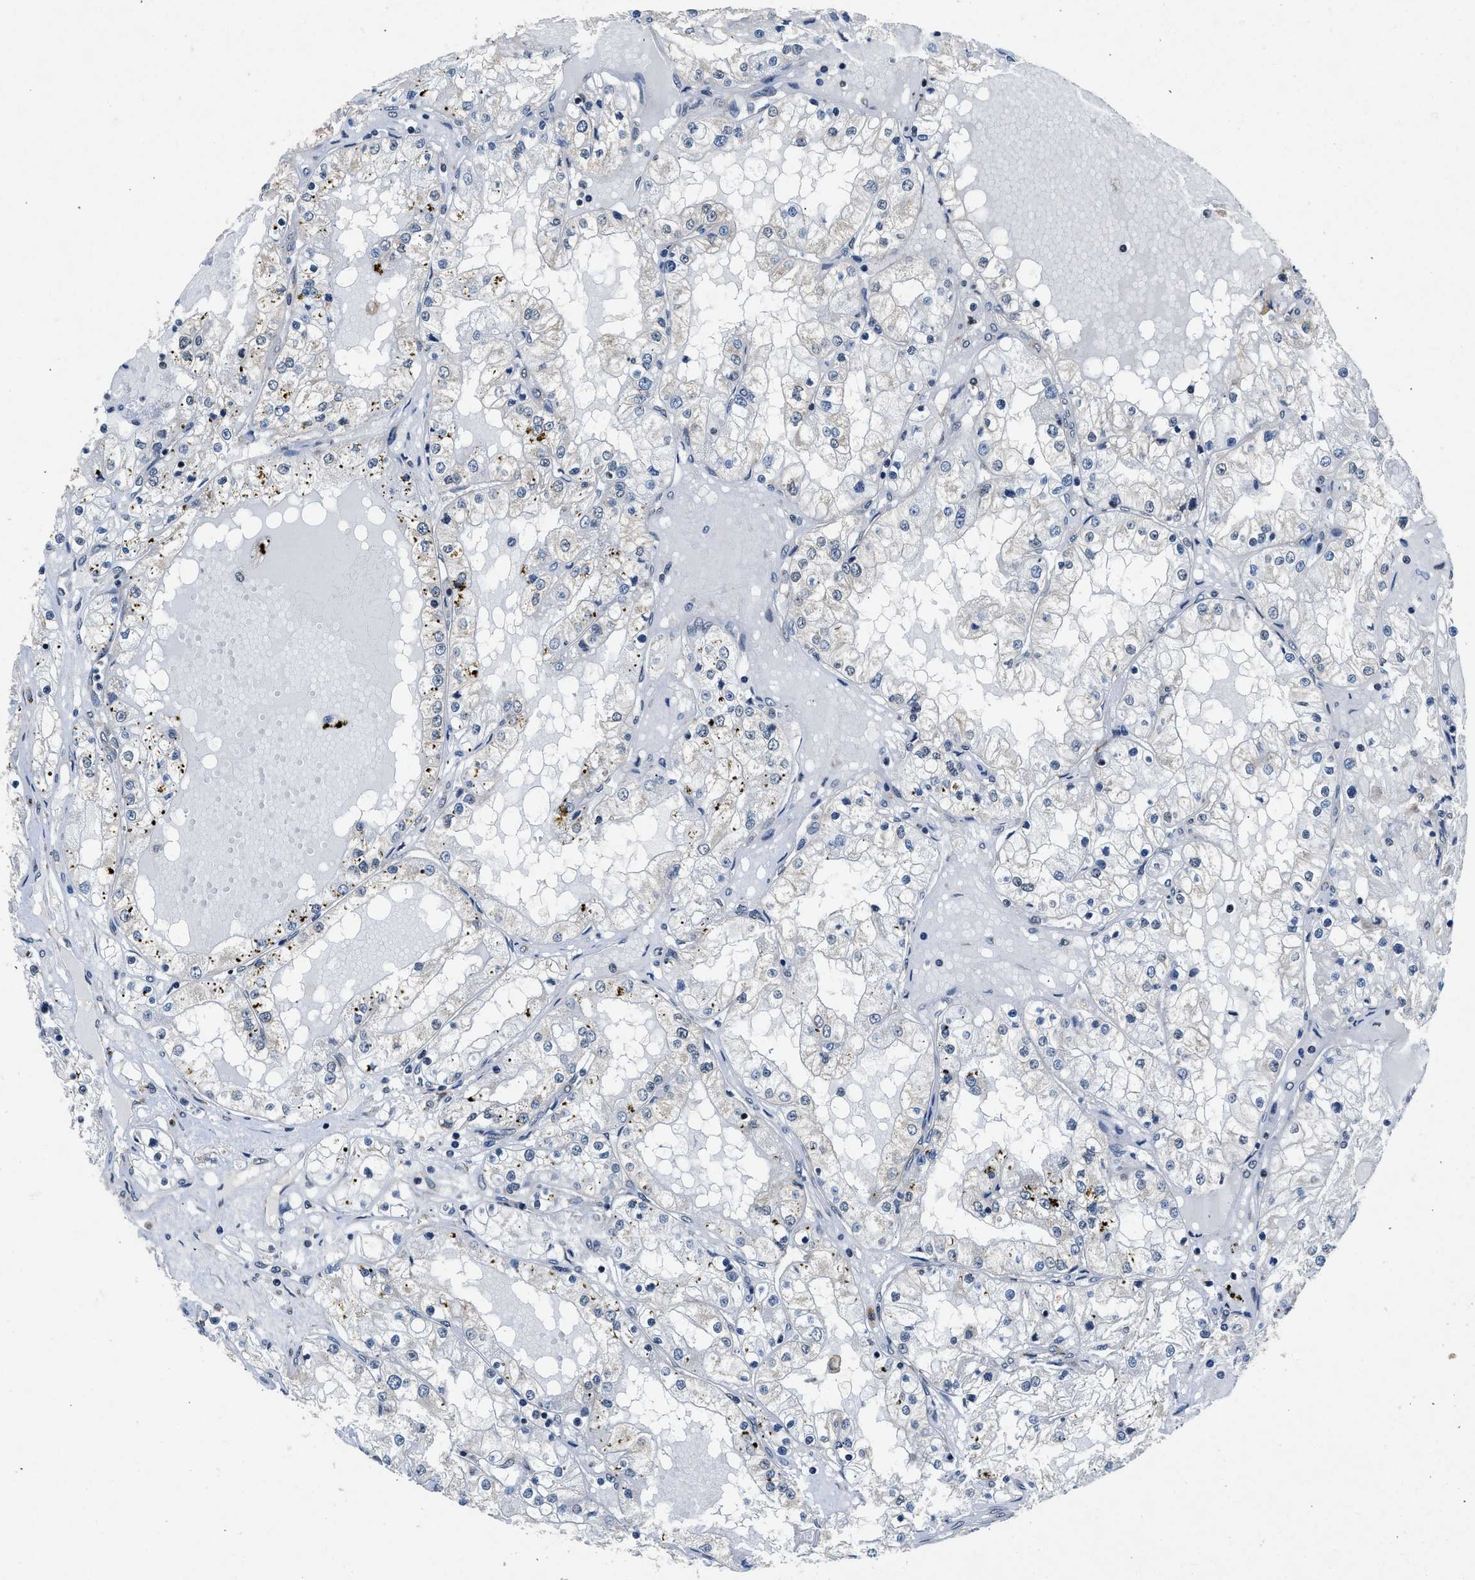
{"staining": {"intensity": "negative", "quantity": "none", "location": "none"}, "tissue": "renal cancer", "cell_type": "Tumor cells", "image_type": "cancer", "snomed": [{"axis": "morphology", "description": "Adenocarcinoma, NOS"}, {"axis": "topography", "description": "Kidney"}], "caption": "High power microscopy micrograph of an immunohistochemistry (IHC) image of renal cancer (adenocarcinoma), revealing no significant staining in tumor cells.", "gene": "PA2G4", "patient": {"sex": "male", "age": 68}}